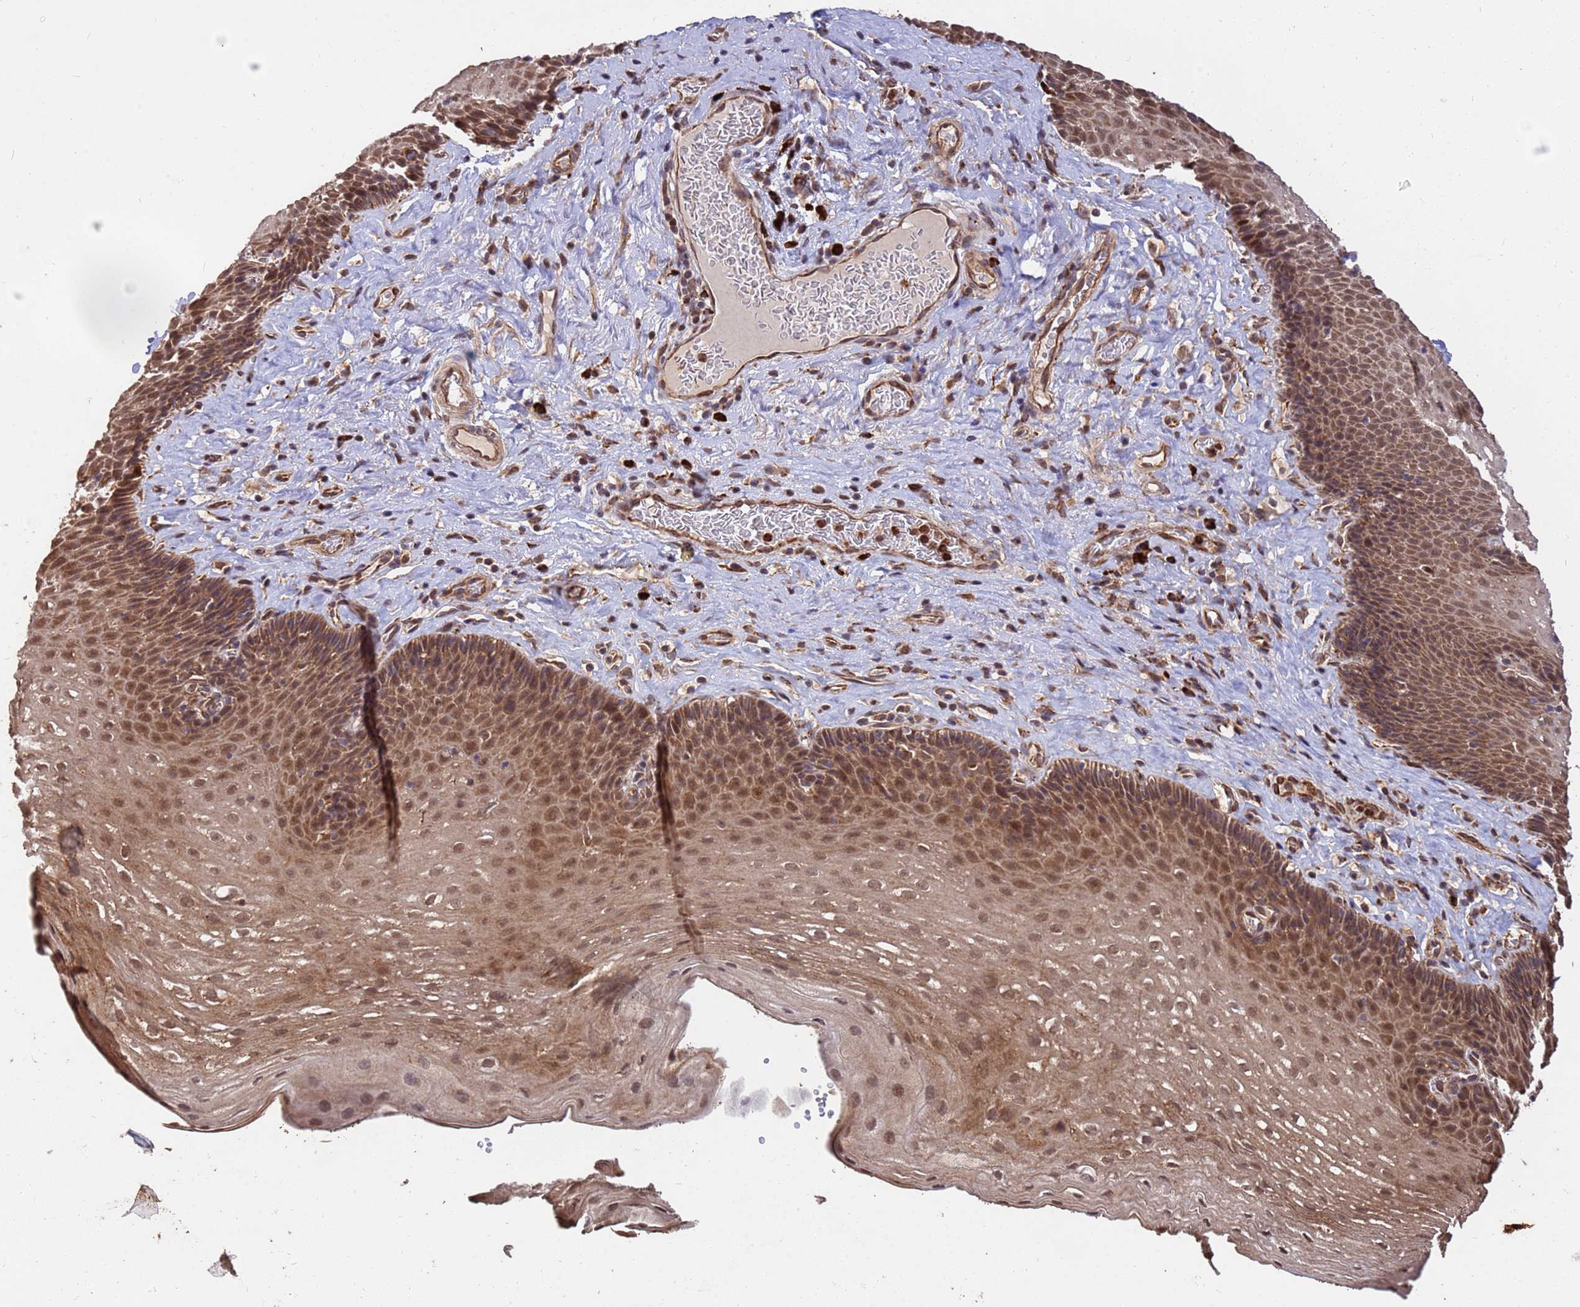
{"staining": {"intensity": "moderate", "quantity": ">75%", "location": "cytoplasmic/membranous,nuclear"}, "tissue": "esophagus", "cell_type": "Squamous epithelial cells", "image_type": "normal", "snomed": [{"axis": "morphology", "description": "Normal tissue, NOS"}, {"axis": "topography", "description": "Esophagus"}], "caption": "Protein analysis of unremarkable esophagus demonstrates moderate cytoplasmic/membranous,nuclear expression in about >75% of squamous epithelial cells.", "gene": "ZNF619", "patient": {"sex": "female", "age": 66}}